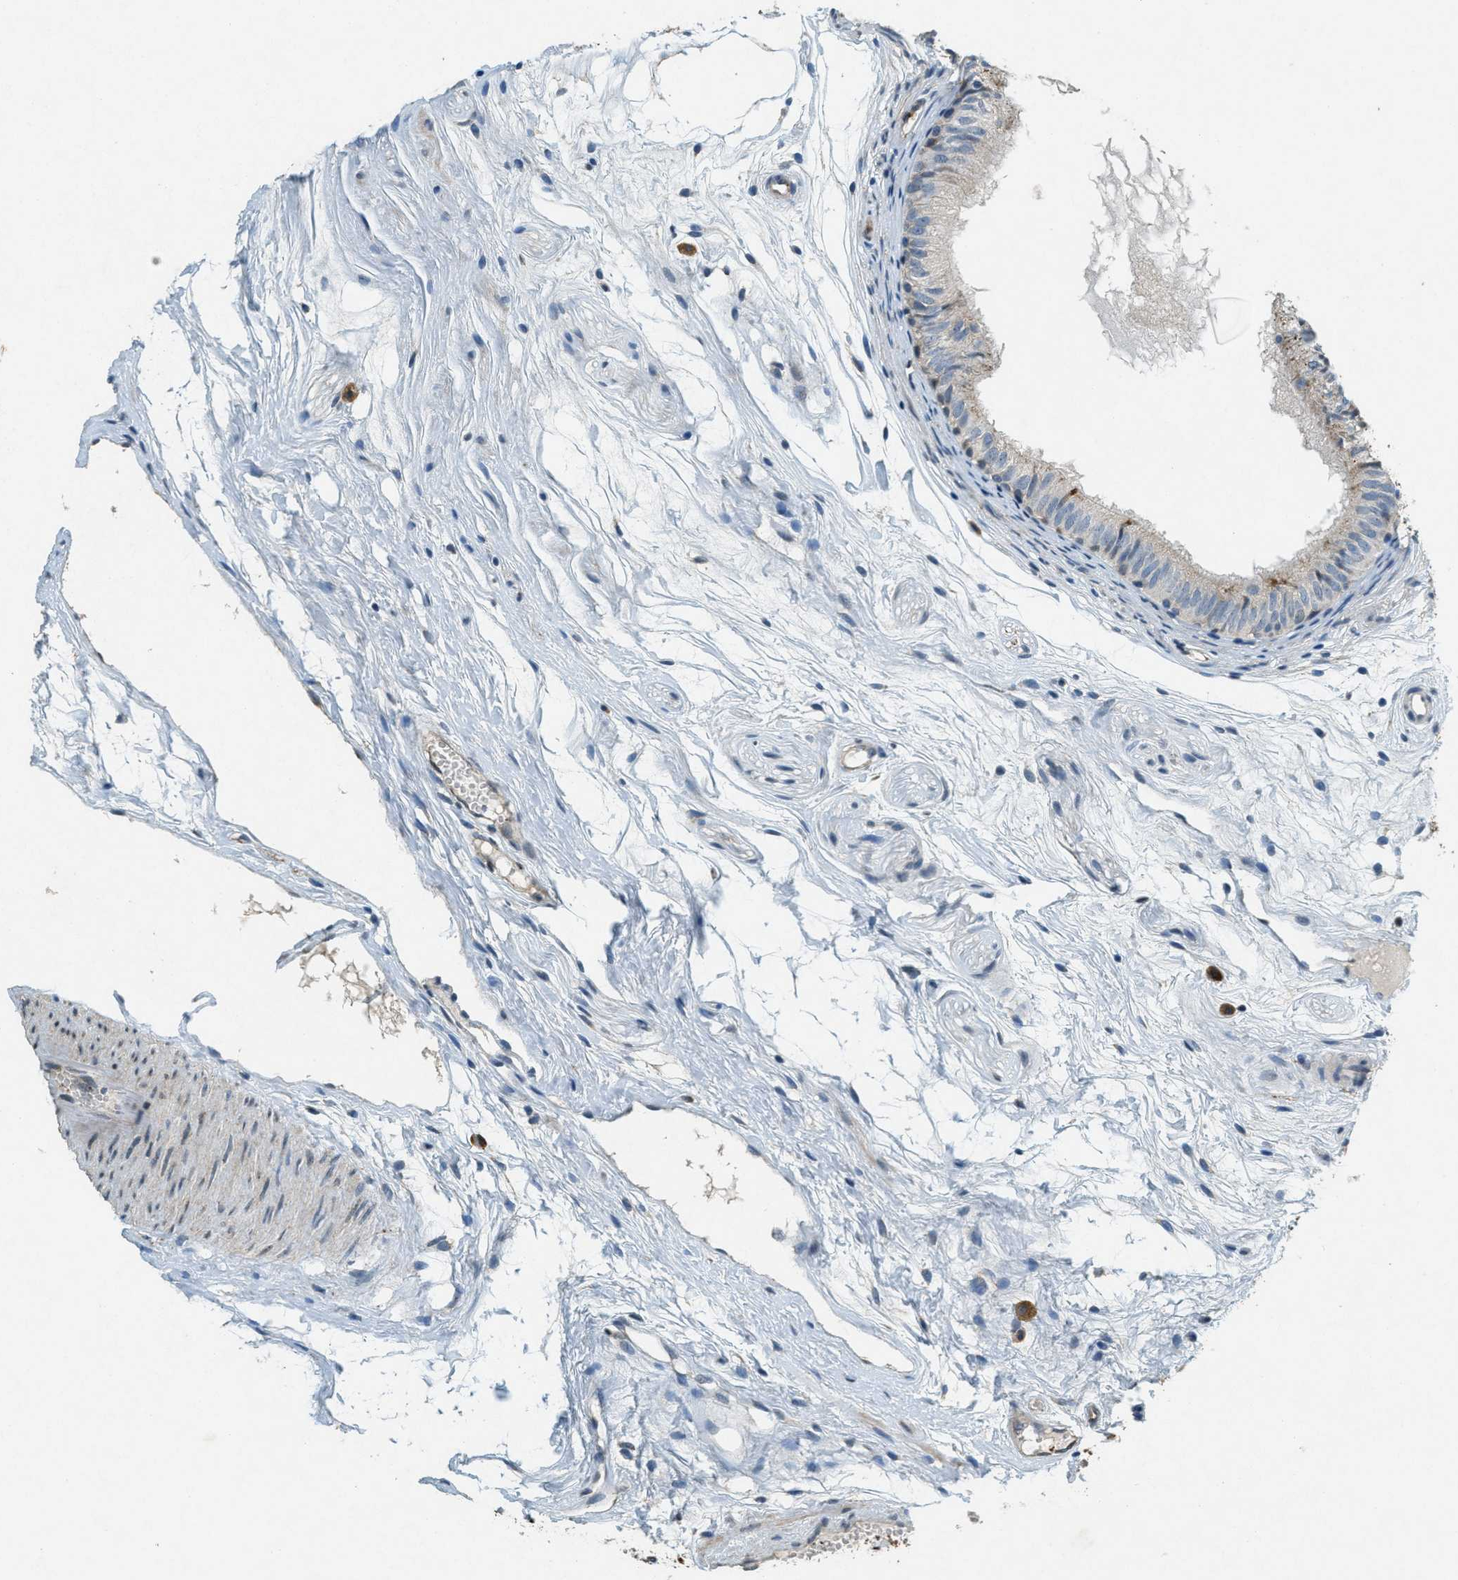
{"staining": {"intensity": "negative", "quantity": "none", "location": "none"}, "tissue": "epididymis", "cell_type": "Glandular cells", "image_type": "normal", "snomed": [{"axis": "morphology", "description": "Normal tissue, NOS"}, {"axis": "morphology", "description": "Atrophy, NOS"}, {"axis": "topography", "description": "Testis"}, {"axis": "topography", "description": "Epididymis"}], "caption": "Immunohistochemistry (IHC) micrograph of normal epididymis: human epididymis stained with DAB (3,3'-diaminobenzidine) demonstrates no significant protein expression in glandular cells. Brightfield microscopy of immunohistochemistry stained with DAB (3,3'-diaminobenzidine) (brown) and hematoxylin (blue), captured at high magnification.", "gene": "RAB3D", "patient": {"sex": "male", "age": 18}}